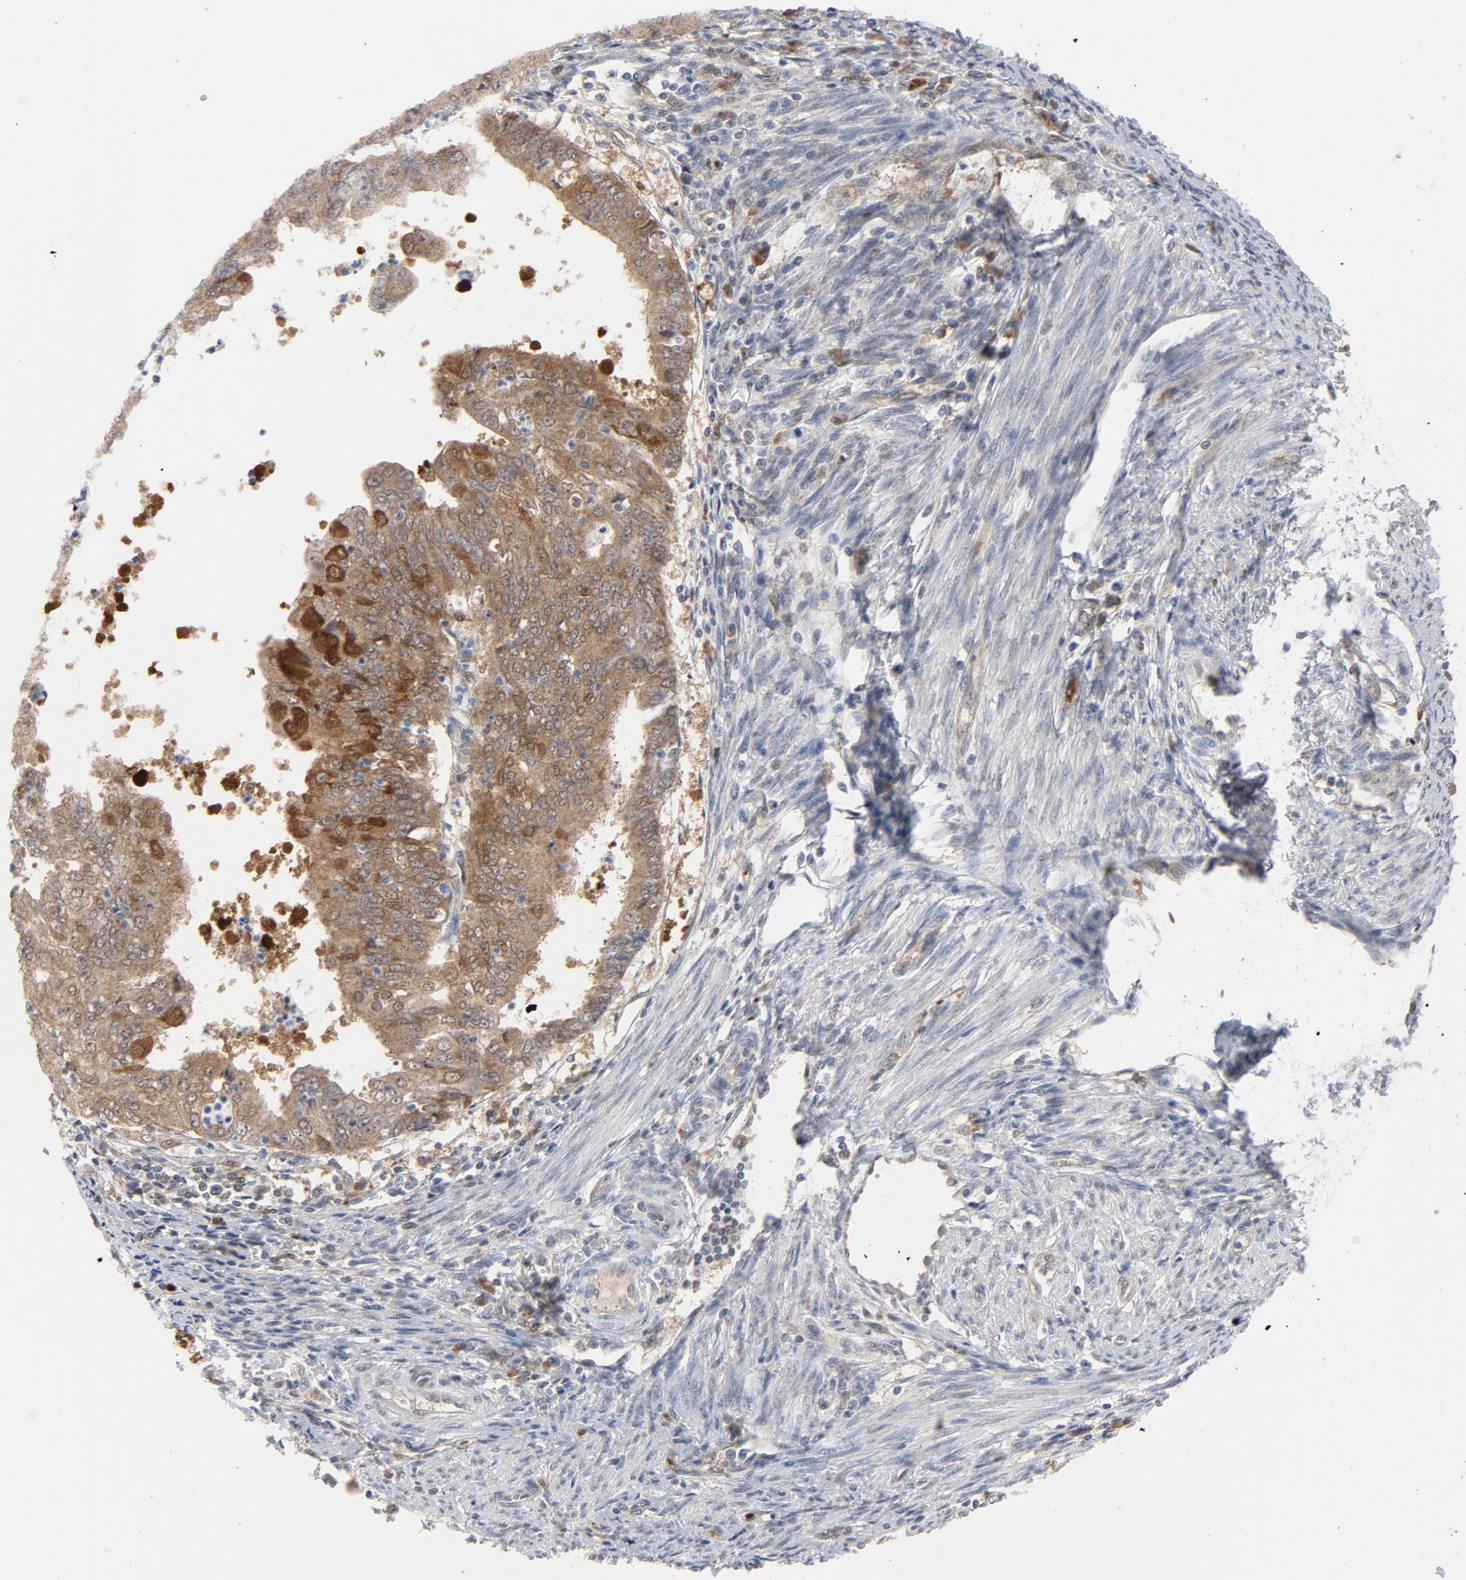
{"staining": {"intensity": "moderate", "quantity": ">75%", "location": "cytoplasmic/membranous"}, "tissue": "endometrial cancer", "cell_type": "Tumor cells", "image_type": "cancer", "snomed": [{"axis": "morphology", "description": "Adenocarcinoma, NOS"}, {"axis": "topography", "description": "Endometrium"}], "caption": "Immunohistochemistry micrograph of human endometrial cancer (adenocarcinoma) stained for a protein (brown), which exhibits medium levels of moderate cytoplasmic/membranous positivity in about >75% of tumor cells.", "gene": "PRDX1", "patient": {"sex": "female", "age": 79}}